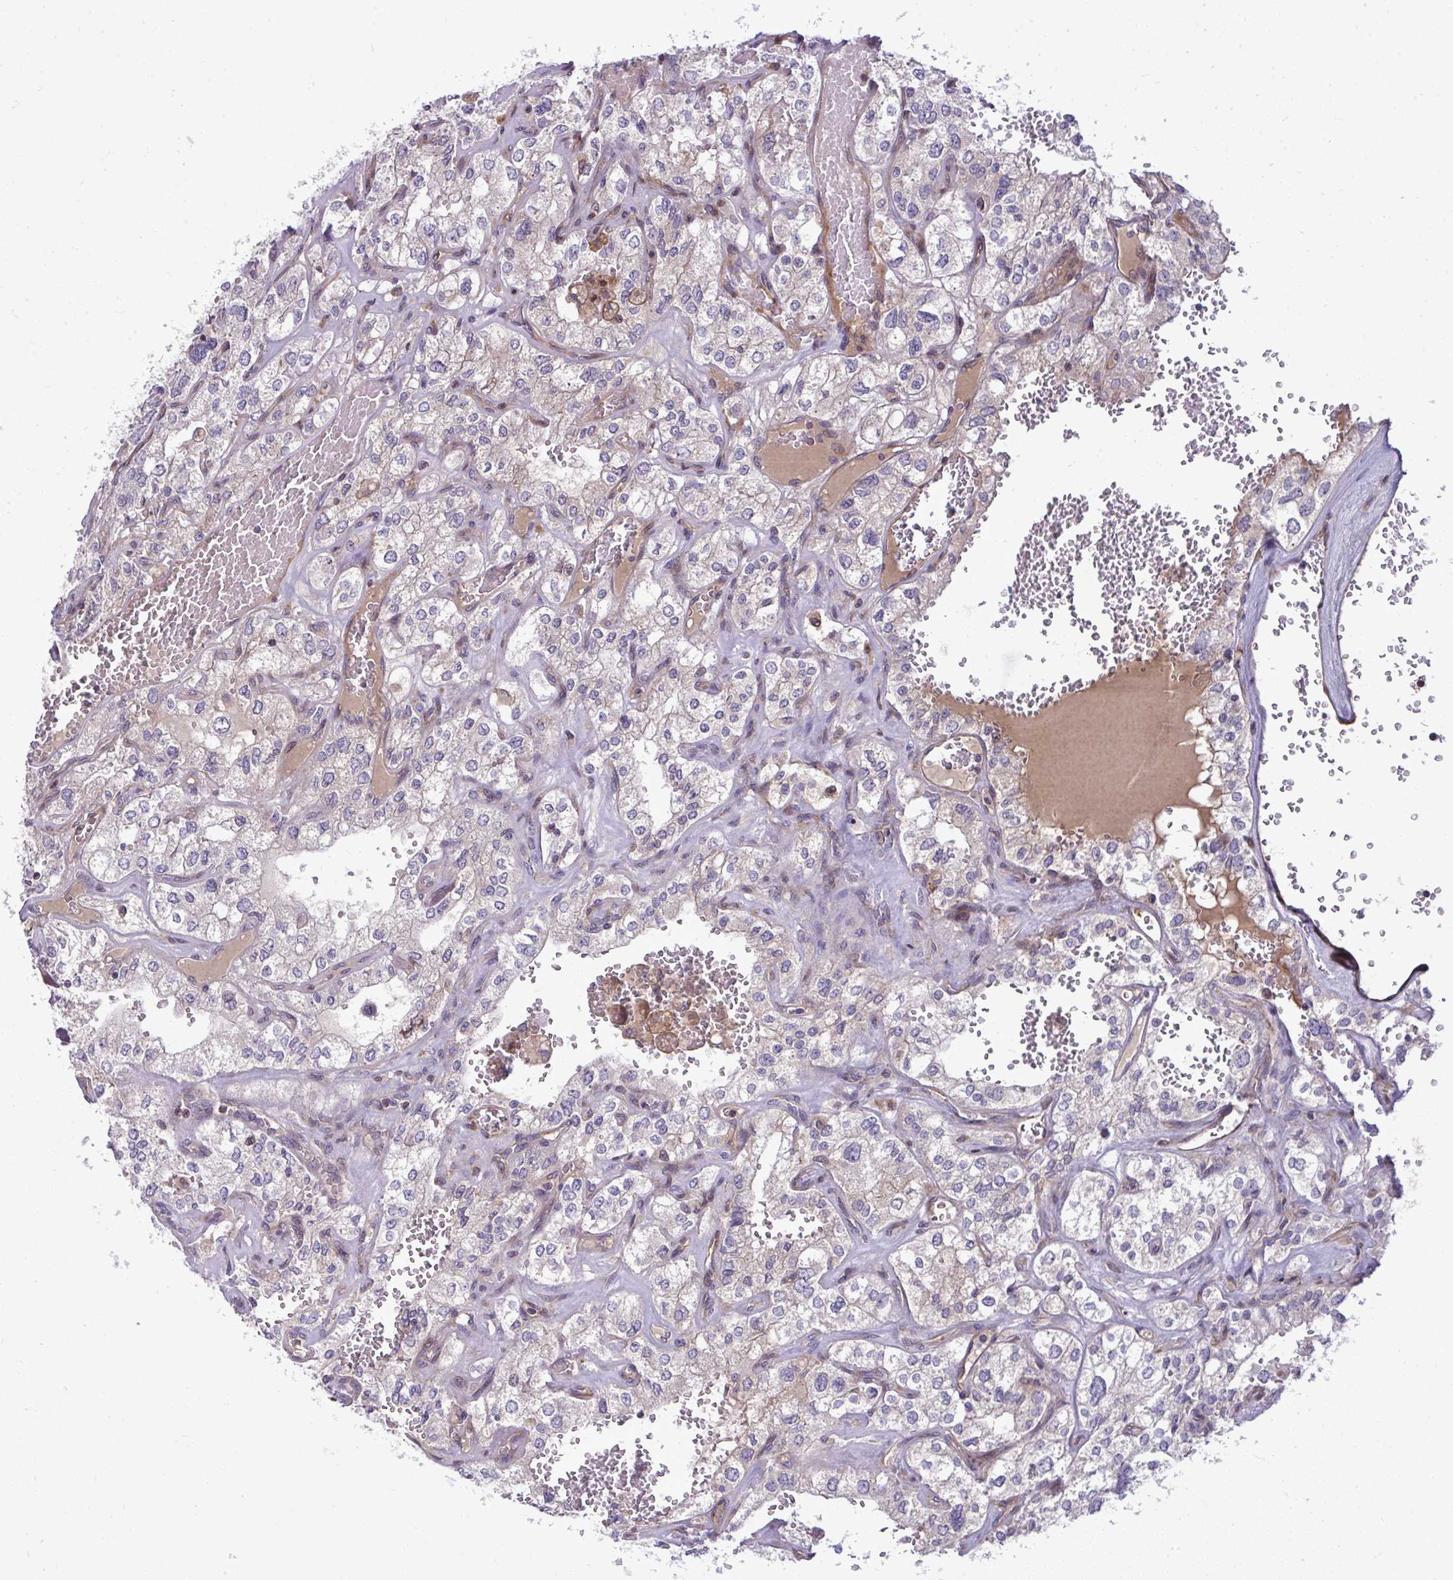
{"staining": {"intensity": "negative", "quantity": "none", "location": "none"}, "tissue": "renal cancer", "cell_type": "Tumor cells", "image_type": "cancer", "snomed": [{"axis": "morphology", "description": "Adenocarcinoma, NOS"}, {"axis": "topography", "description": "Kidney"}], "caption": "Image shows no protein positivity in tumor cells of renal cancer tissue.", "gene": "ZSCAN9", "patient": {"sex": "female", "age": 70}}